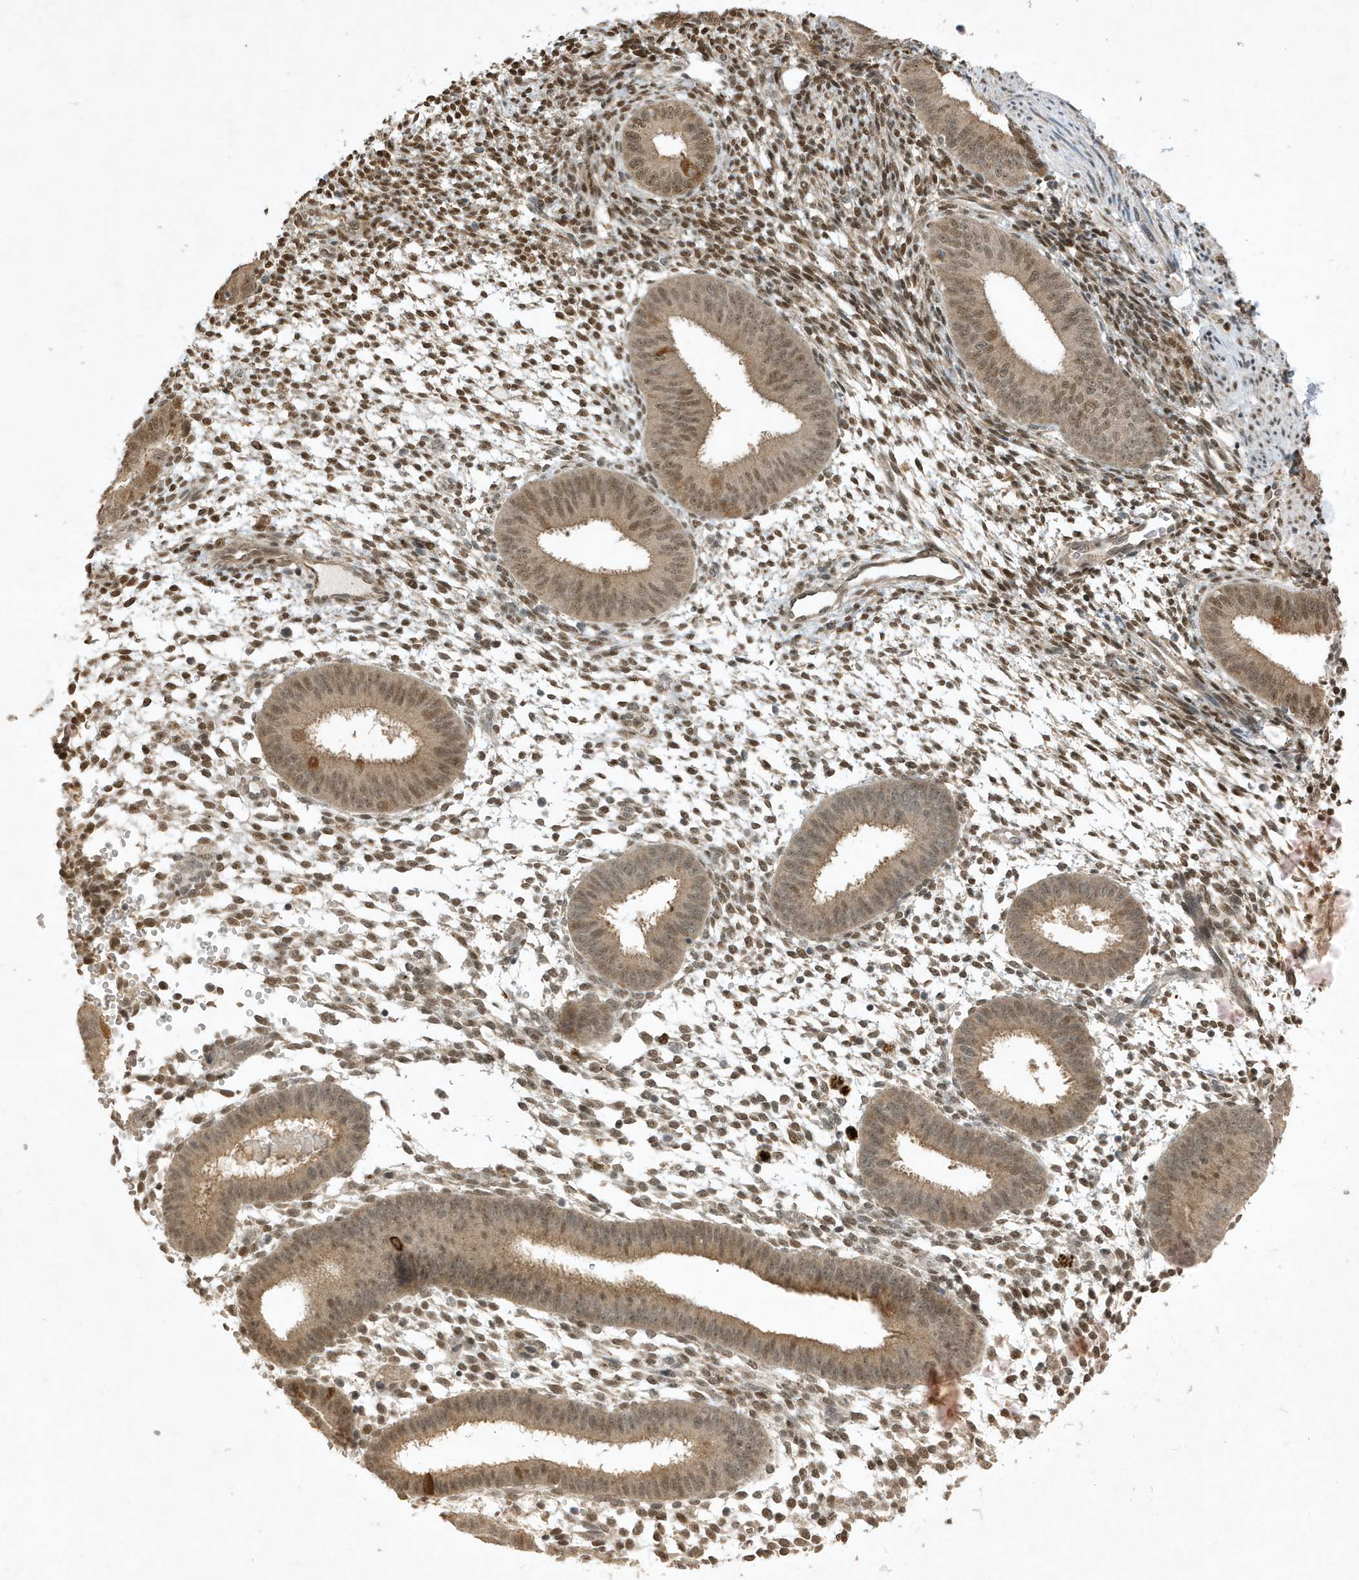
{"staining": {"intensity": "moderate", "quantity": ">75%", "location": "cytoplasmic/membranous,nuclear"}, "tissue": "endometrium", "cell_type": "Cells in endometrial stroma", "image_type": "normal", "snomed": [{"axis": "morphology", "description": "Normal tissue, NOS"}, {"axis": "topography", "description": "Uterus"}, {"axis": "topography", "description": "Endometrium"}], "caption": "About >75% of cells in endometrial stroma in benign human endometrium exhibit moderate cytoplasmic/membranous,nuclear protein expression as visualized by brown immunohistochemical staining.", "gene": "HSPA1A", "patient": {"sex": "female", "age": 48}}